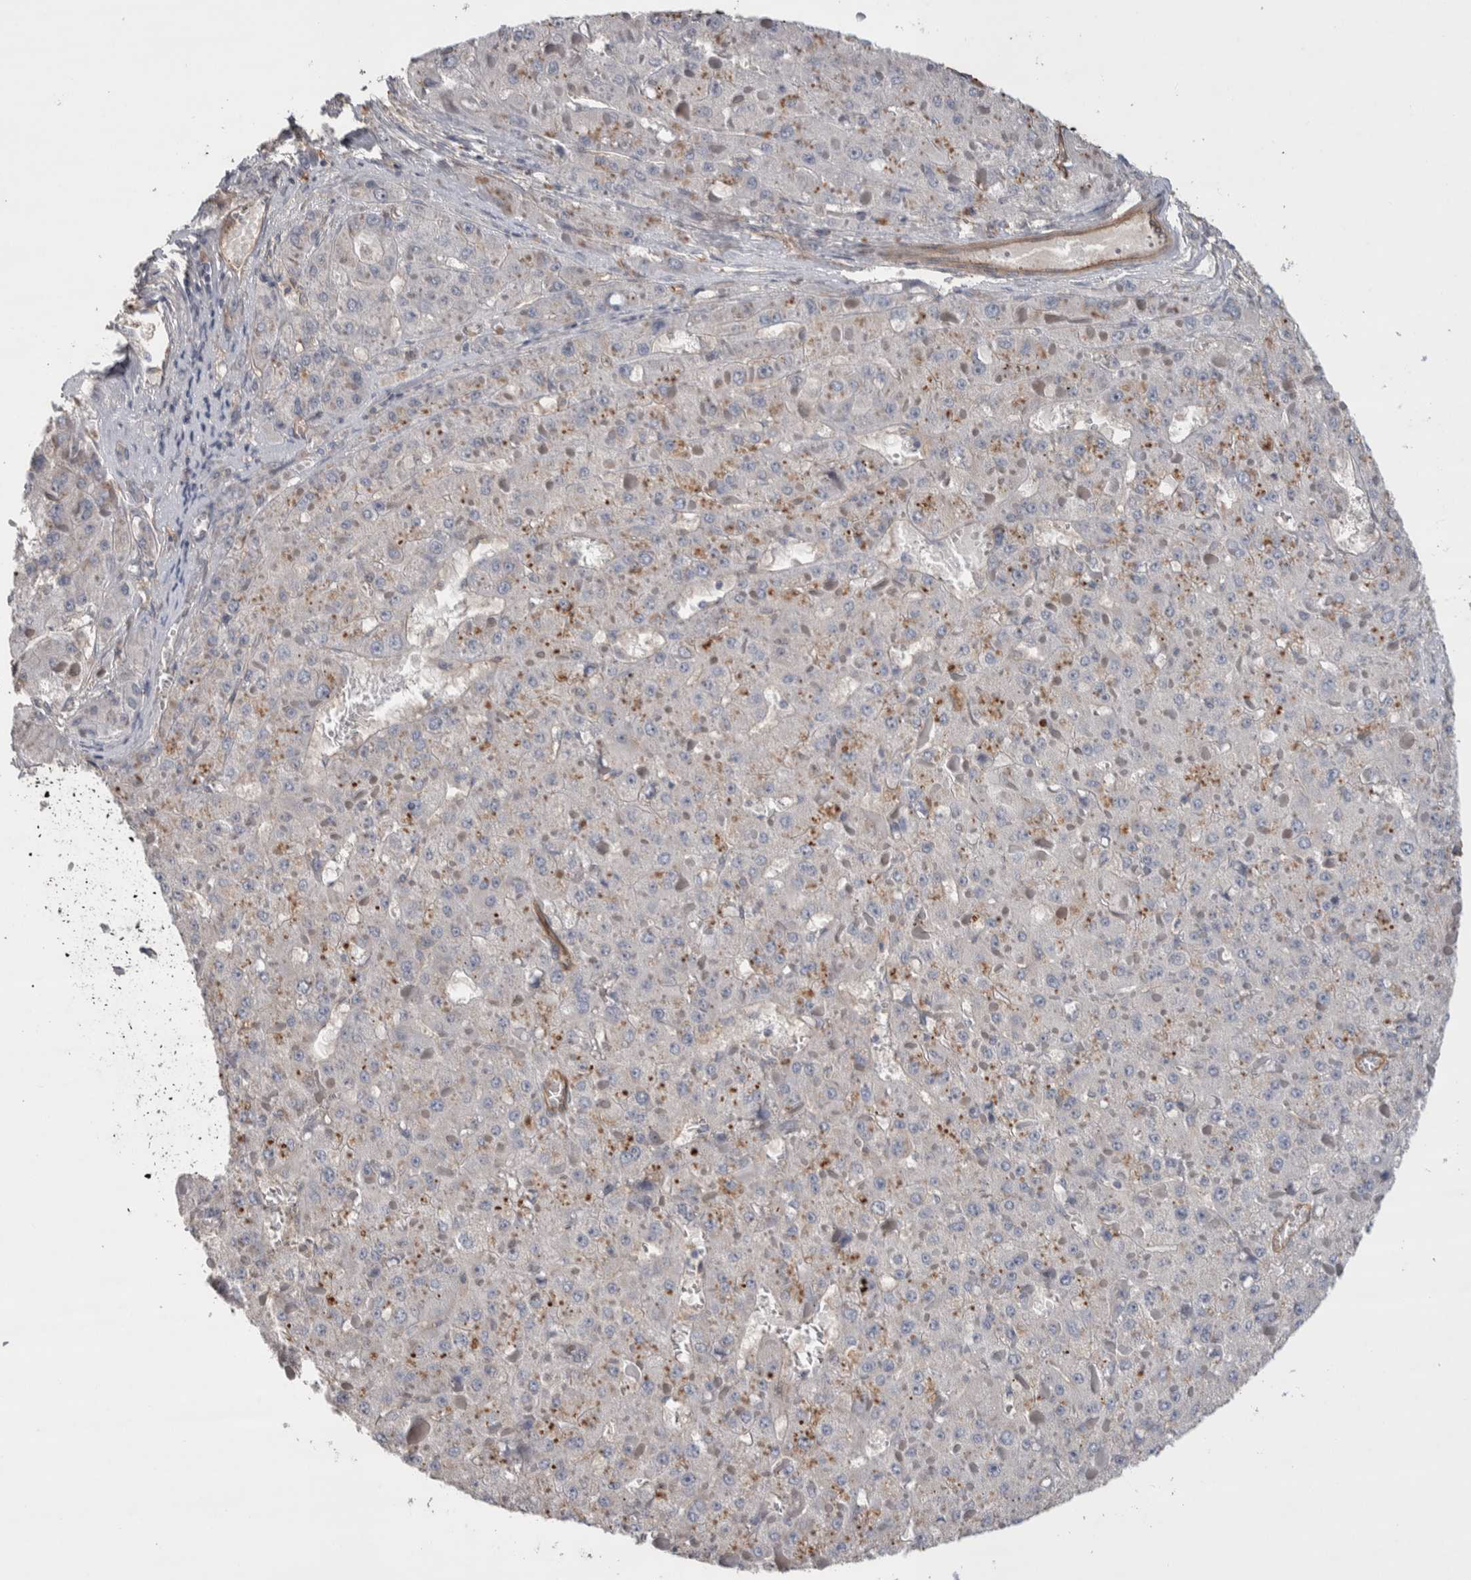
{"staining": {"intensity": "negative", "quantity": "none", "location": "none"}, "tissue": "liver cancer", "cell_type": "Tumor cells", "image_type": "cancer", "snomed": [{"axis": "morphology", "description": "Carcinoma, Hepatocellular, NOS"}, {"axis": "topography", "description": "Liver"}], "caption": "The image demonstrates no significant expression in tumor cells of liver cancer (hepatocellular carcinoma). (Brightfield microscopy of DAB IHC at high magnification).", "gene": "GCNA", "patient": {"sex": "female", "age": 73}}